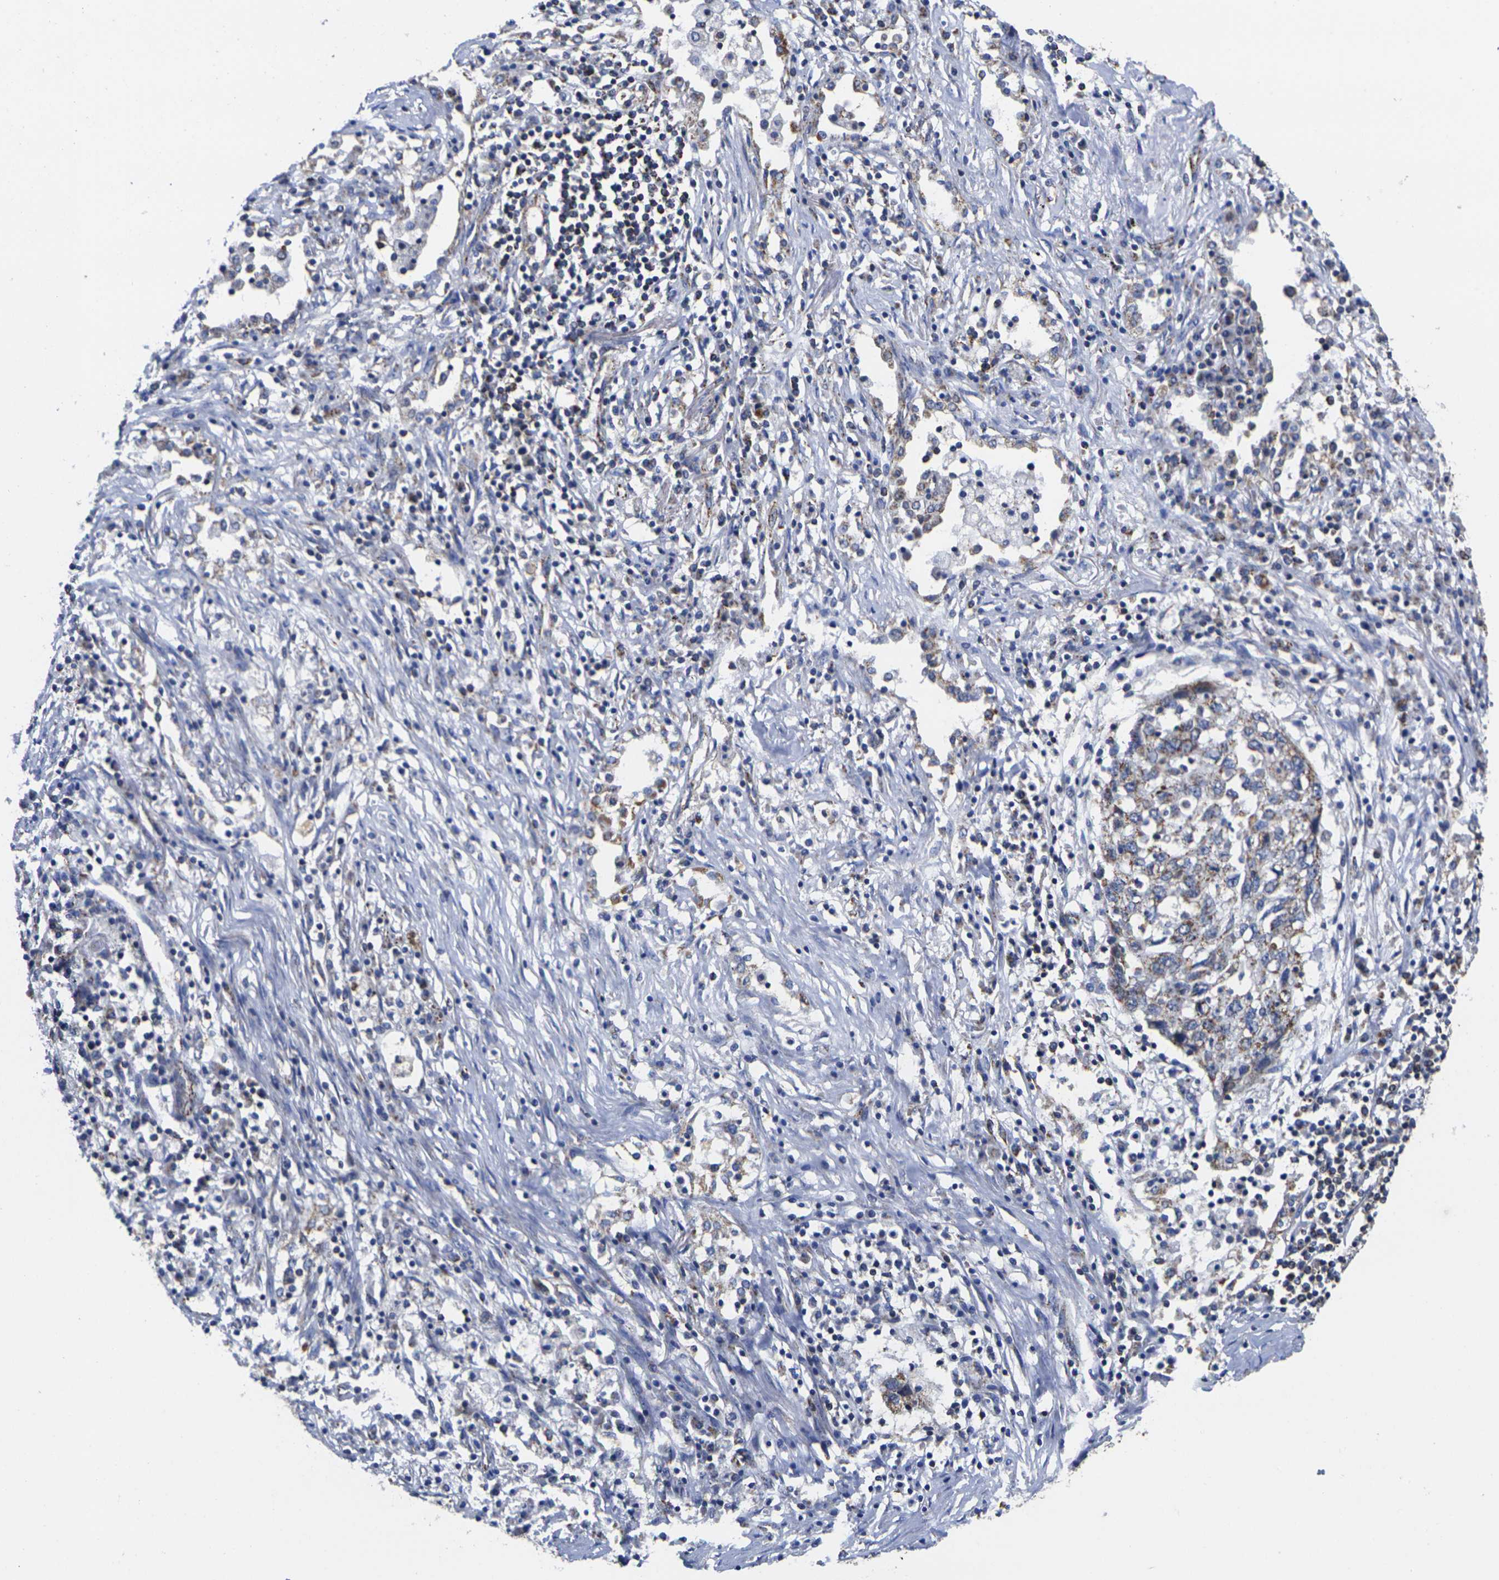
{"staining": {"intensity": "moderate", "quantity": "25%-75%", "location": "cytoplasmic/membranous"}, "tissue": "lung cancer", "cell_type": "Tumor cells", "image_type": "cancer", "snomed": [{"axis": "morphology", "description": "Squamous cell carcinoma, NOS"}, {"axis": "topography", "description": "Lung"}], "caption": "Immunohistochemistry (IHC) micrograph of neoplastic tissue: lung cancer (squamous cell carcinoma) stained using immunohistochemistry (IHC) displays medium levels of moderate protein expression localized specifically in the cytoplasmic/membranous of tumor cells, appearing as a cytoplasmic/membranous brown color.", "gene": "P2RY11", "patient": {"sex": "female", "age": 63}}